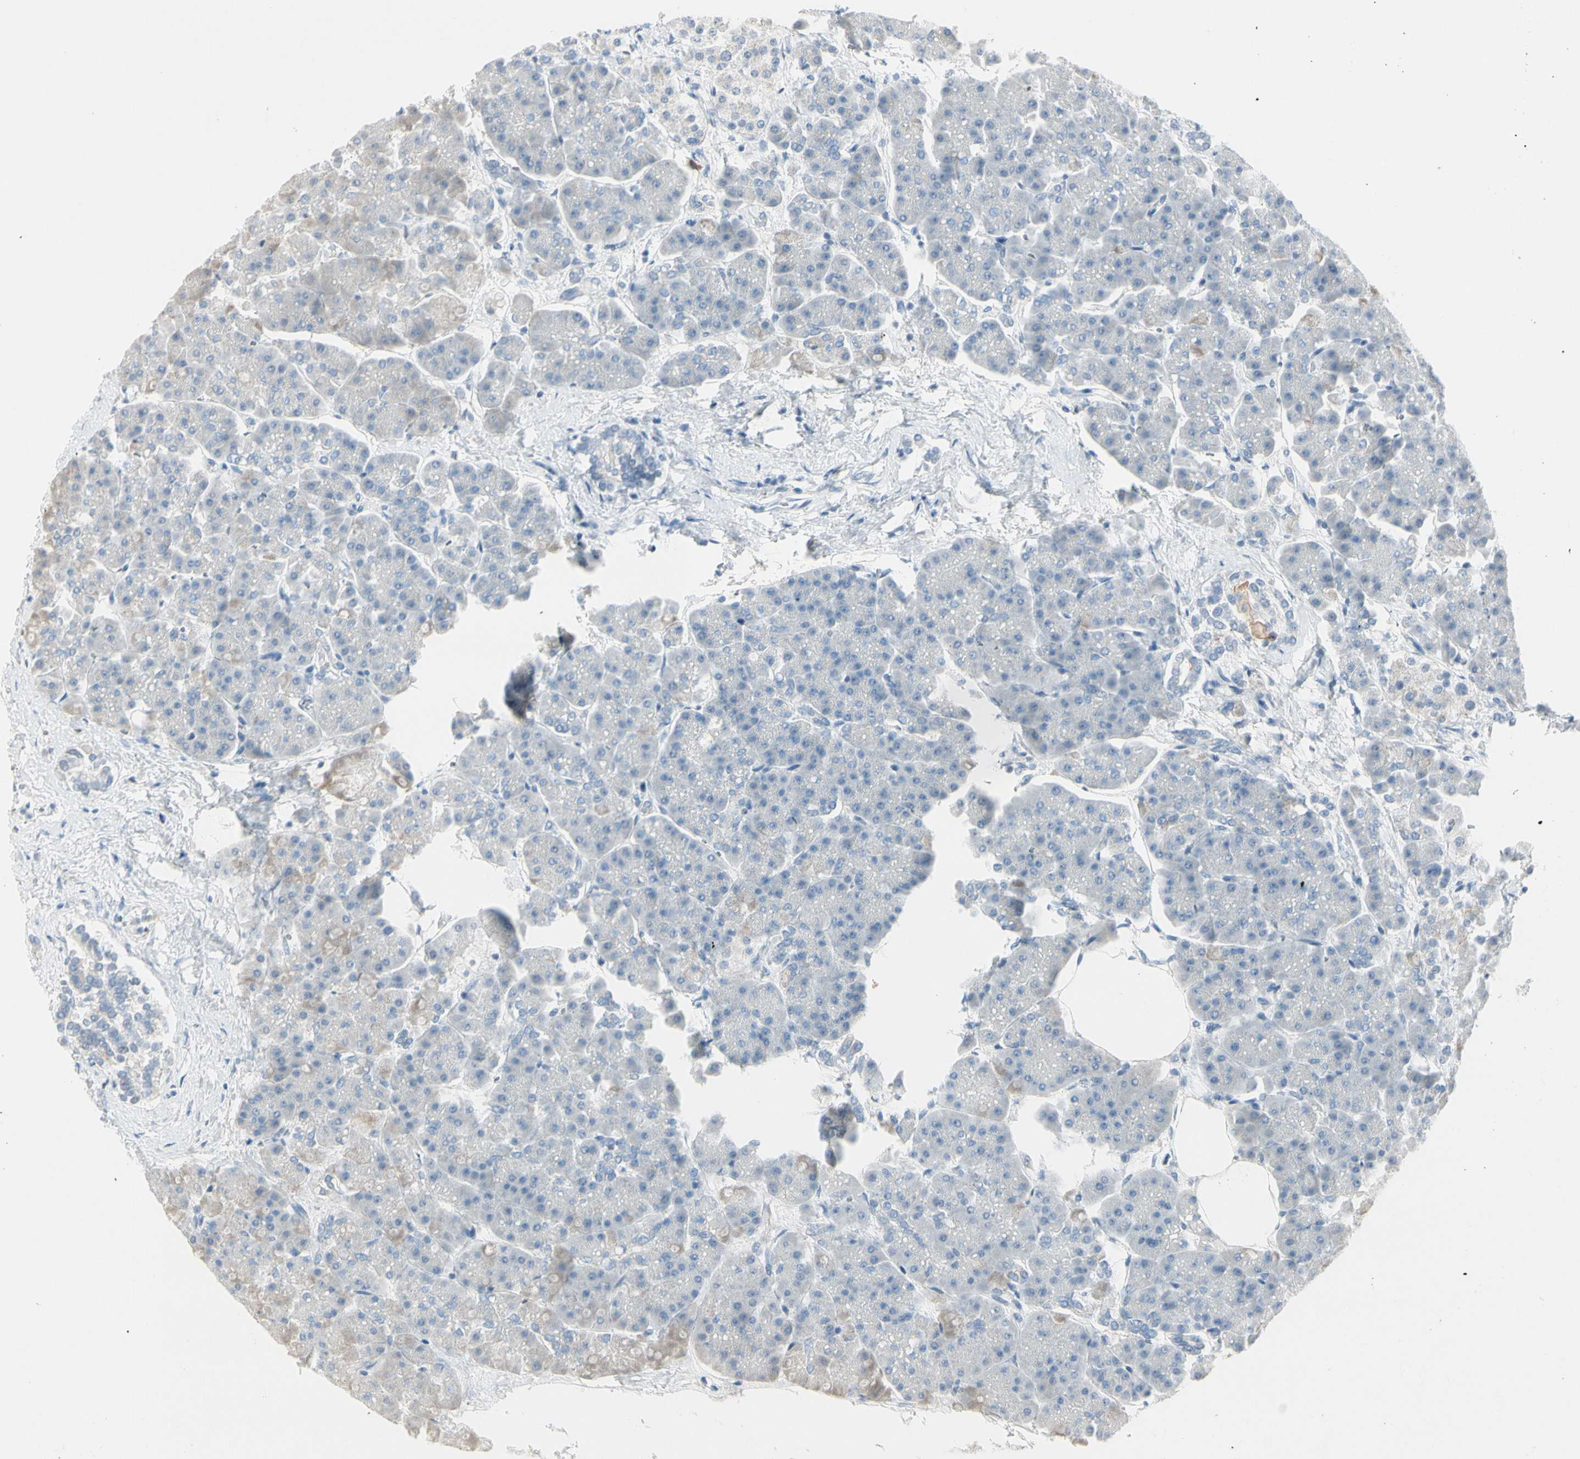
{"staining": {"intensity": "negative", "quantity": "none", "location": "none"}, "tissue": "pancreas", "cell_type": "Exocrine glandular cells", "image_type": "normal", "snomed": [{"axis": "morphology", "description": "Normal tissue, NOS"}, {"axis": "topography", "description": "Pancreas"}], "caption": "Immunohistochemistry of unremarkable pancreas demonstrates no staining in exocrine glandular cells. The staining is performed using DAB (3,3'-diaminobenzidine) brown chromogen with nuclei counter-stained in using hematoxylin.", "gene": "CACNA2D1", "patient": {"sex": "female", "age": 70}}